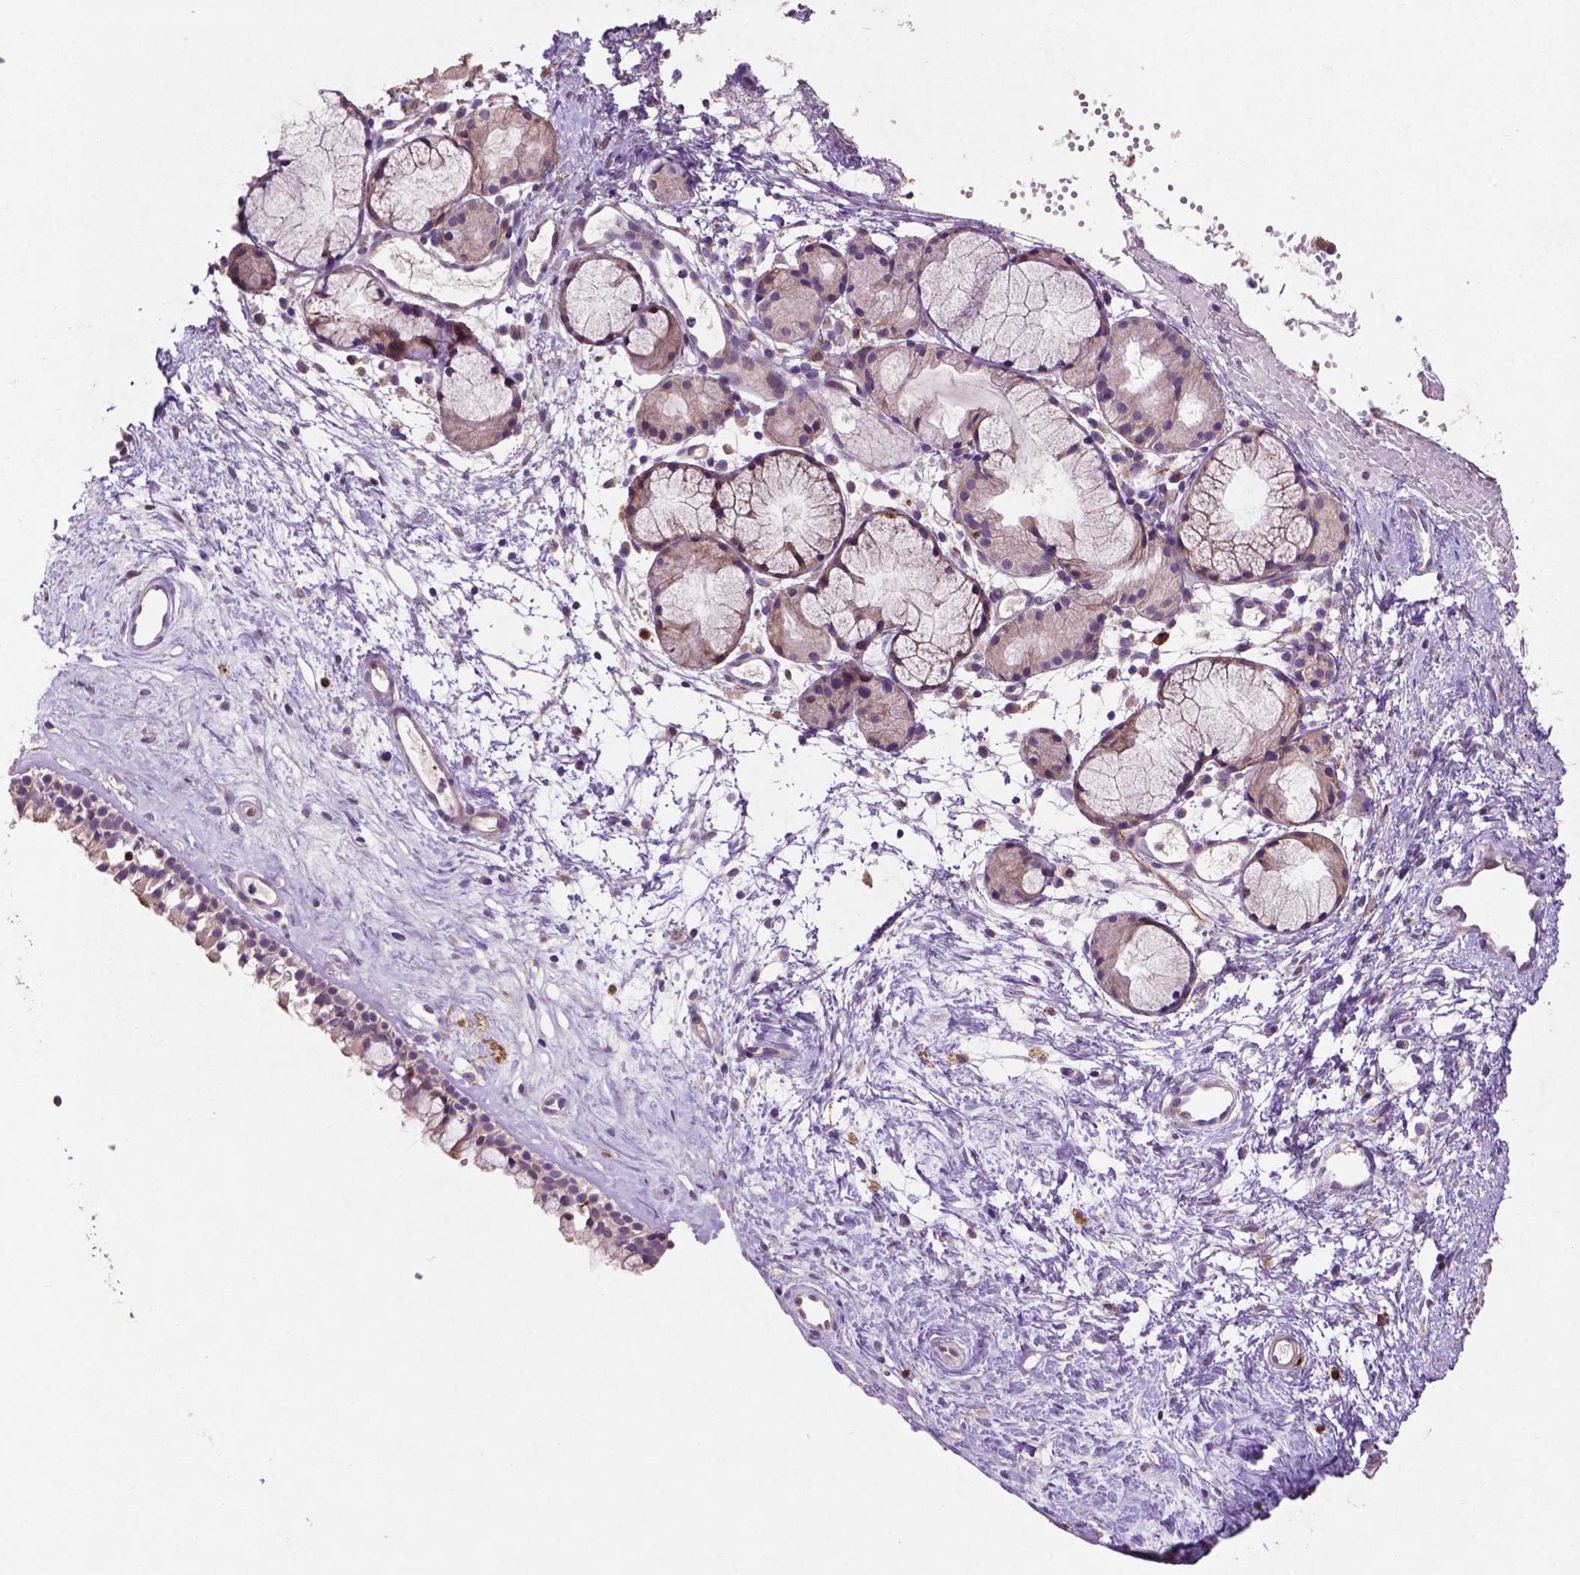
{"staining": {"intensity": "weak", "quantity": "25%-75%", "location": "cytoplasmic/membranous"}, "tissue": "nasopharynx", "cell_type": "Respiratory epithelial cells", "image_type": "normal", "snomed": [{"axis": "morphology", "description": "Normal tissue, NOS"}, {"axis": "topography", "description": "Nasopharynx"}], "caption": "A photomicrograph of nasopharynx stained for a protein shows weak cytoplasmic/membranous brown staining in respiratory epithelial cells. The protein of interest is shown in brown color, while the nuclei are stained blue.", "gene": "MBTPS1", "patient": {"sex": "female", "age": 52}}